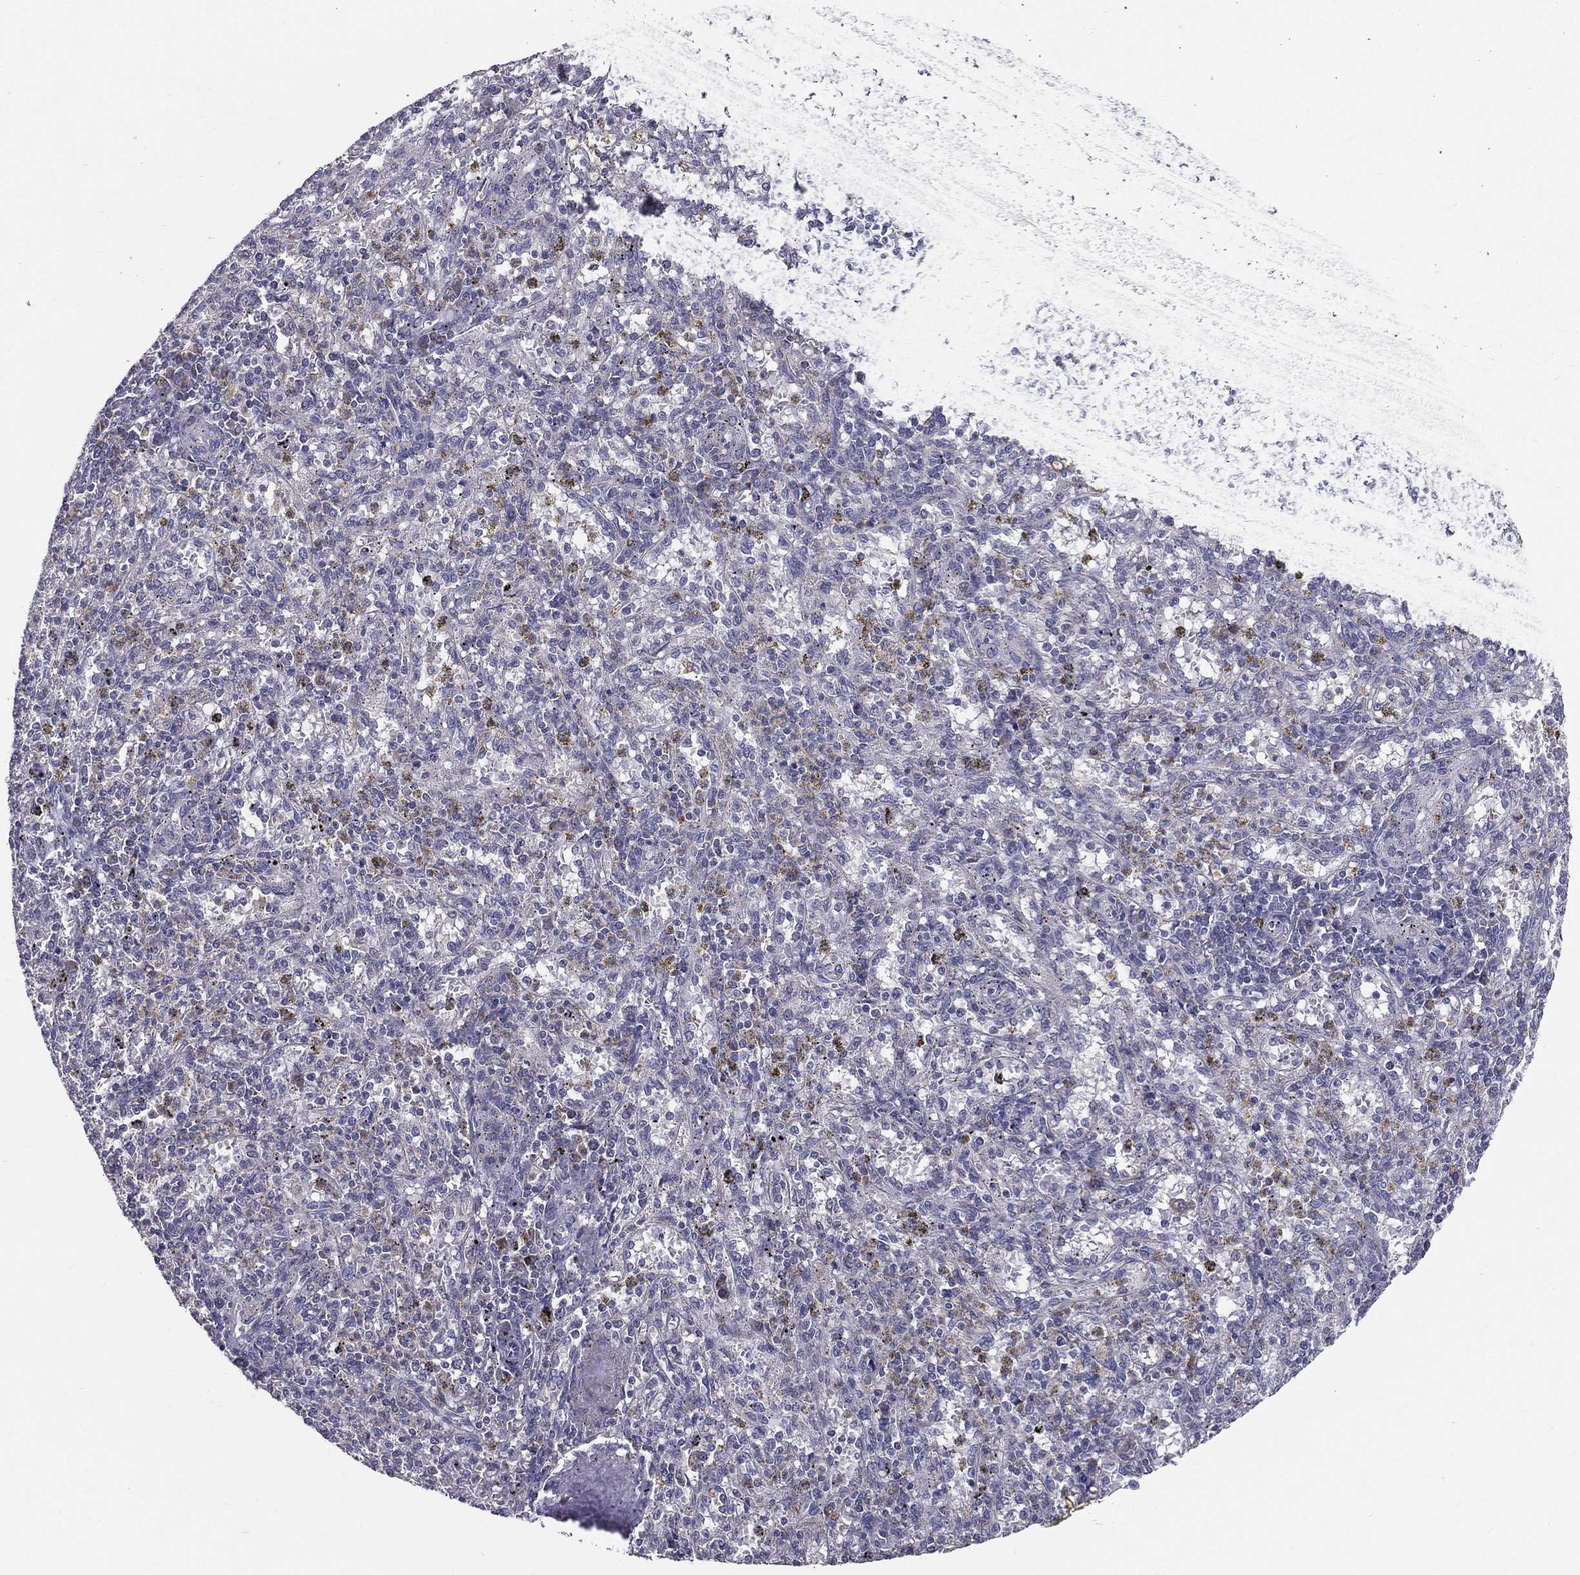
{"staining": {"intensity": "negative", "quantity": "none", "location": "none"}, "tissue": "spleen", "cell_type": "Cells in red pulp", "image_type": "normal", "snomed": [{"axis": "morphology", "description": "Normal tissue, NOS"}, {"axis": "topography", "description": "Spleen"}], "caption": "Image shows no significant protein expression in cells in red pulp of normal spleen.", "gene": "PCSK1", "patient": {"sex": "male", "age": 60}}